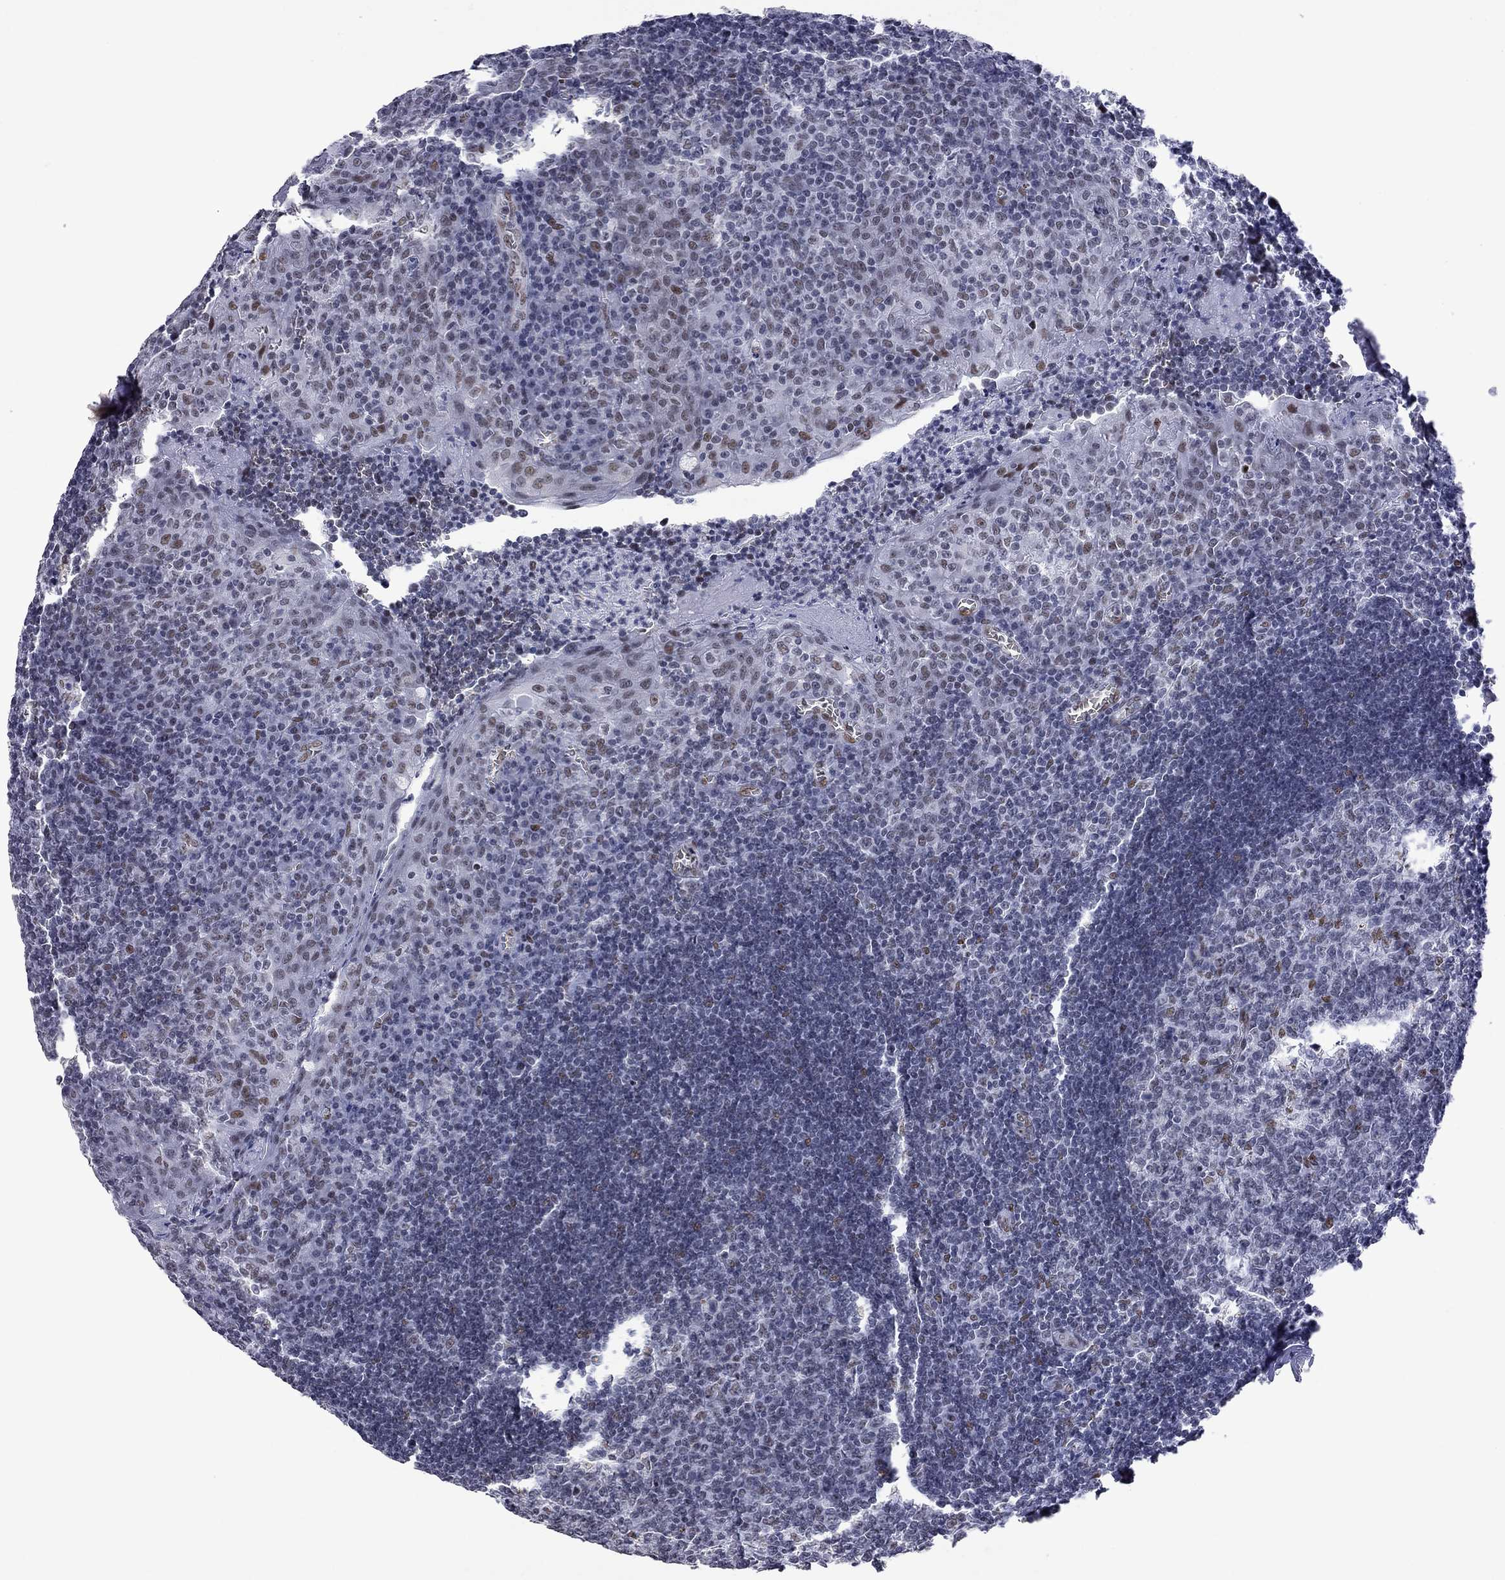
{"staining": {"intensity": "moderate", "quantity": "<25%", "location": "nuclear"}, "tissue": "tonsil", "cell_type": "Germinal center cells", "image_type": "normal", "snomed": [{"axis": "morphology", "description": "Normal tissue, NOS"}, {"axis": "topography", "description": "Tonsil"}], "caption": "A low amount of moderate nuclear staining is present in approximately <25% of germinal center cells in normal tonsil. (brown staining indicates protein expression, while blue staining denotes nuclei).", "gene": "ZBTB47", "patient": {"sex": "female", "age": 12}}